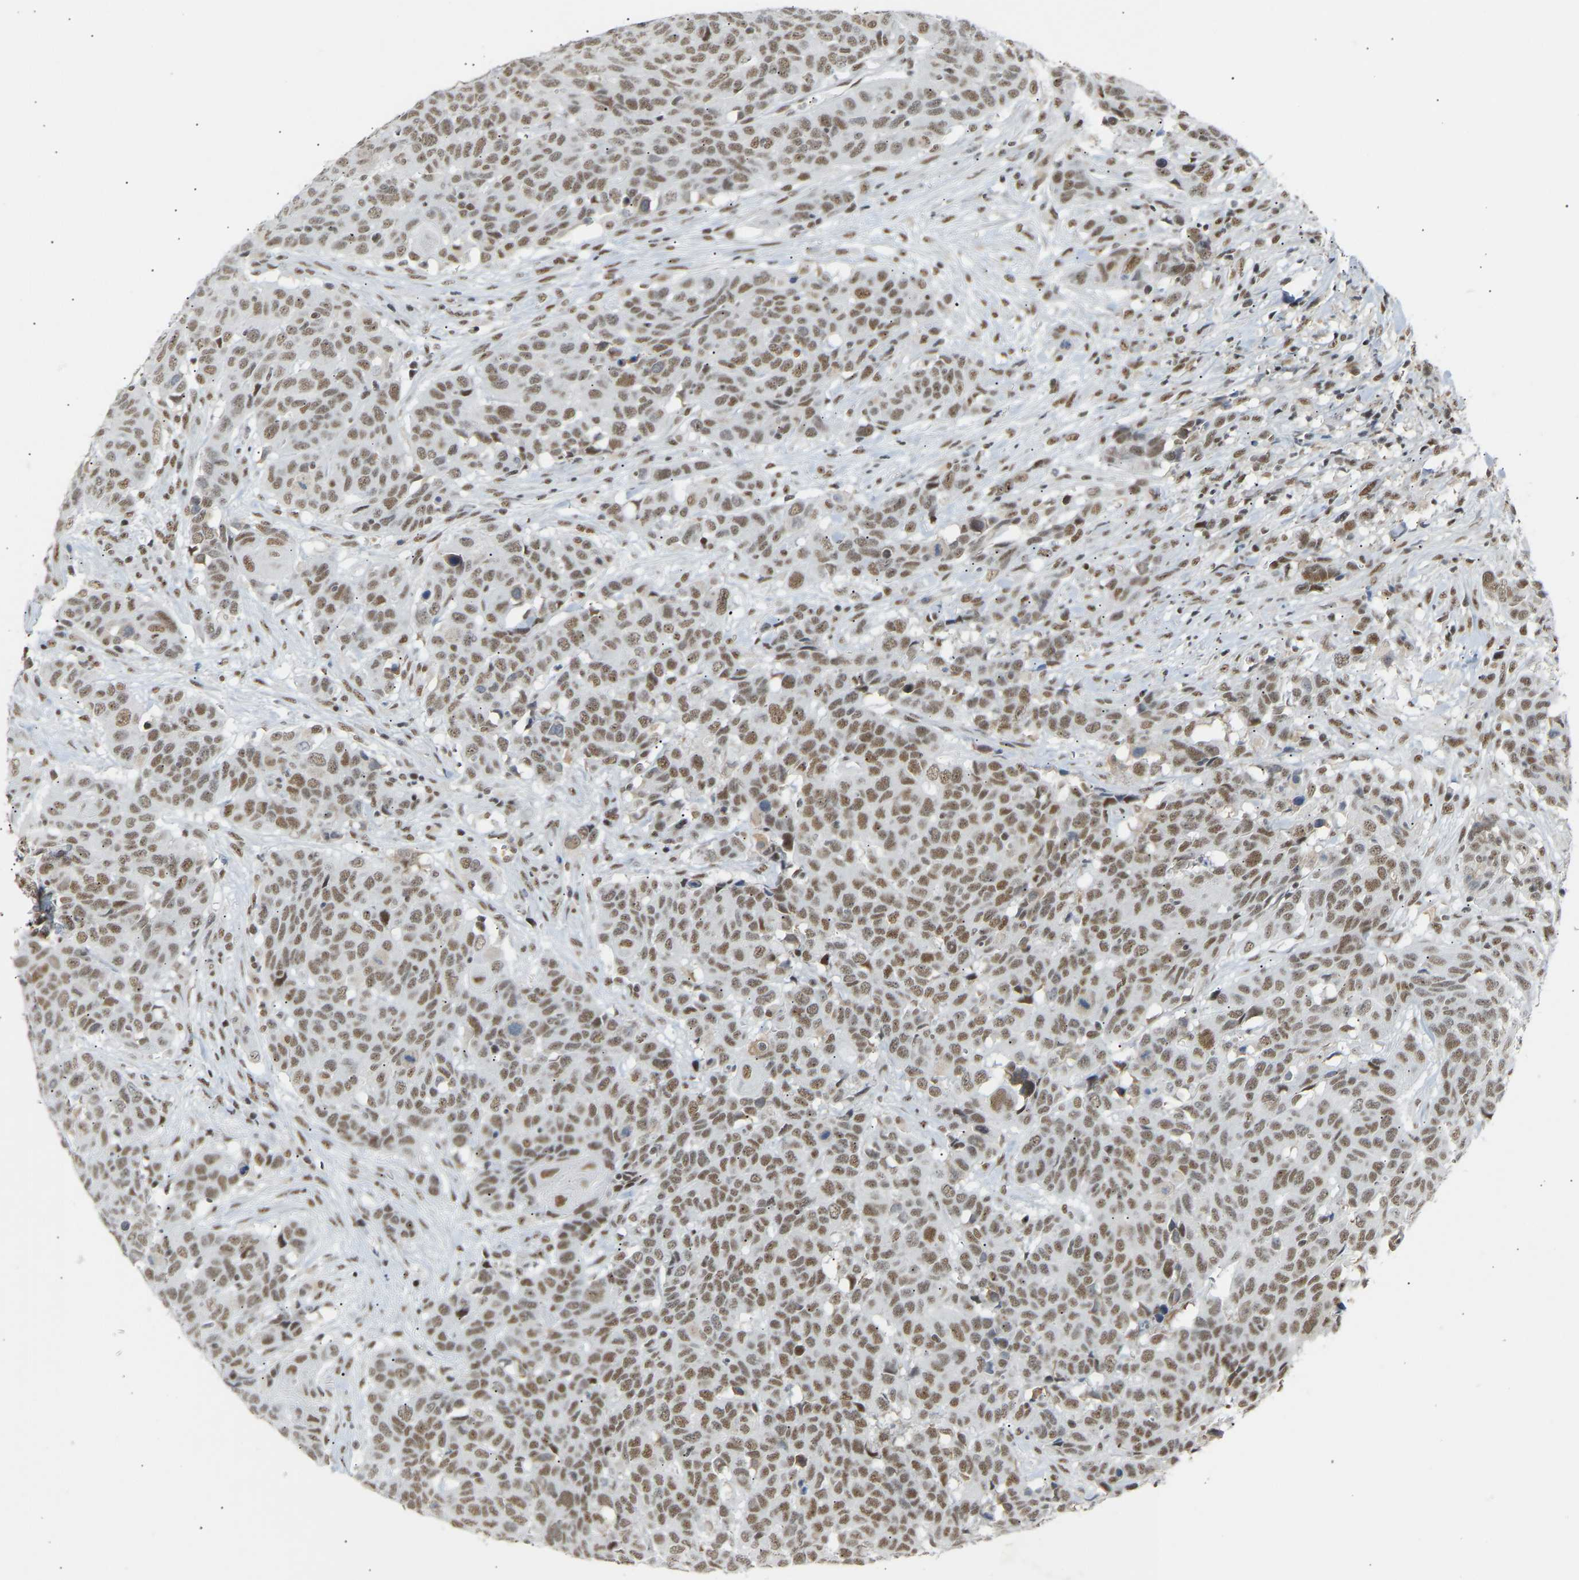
{"staining": {"intensity": "moderate", "quantity": ">75%", "location": "nuclear"}, "tissue": "head and neck cancer", "cell_type": "Tumor cells", "image_type": "cancer", "snomed": [{"axis": "morphology", "description": "Squamous cell carcinoma, NOS"}, {"axis": "topography", "description": "Head-Neck"}], "caption": "Moderate nuclear protein expression is seen in approximately >75% of tumor cells in squamous cell carcinoma (head and neck). (Stains: DAB in brown, nuclei in blue, Microscopy: brightfield microscopy at high magnification).", "gene": "NELFB", "patient": {"sex": "male", "age": 66}}